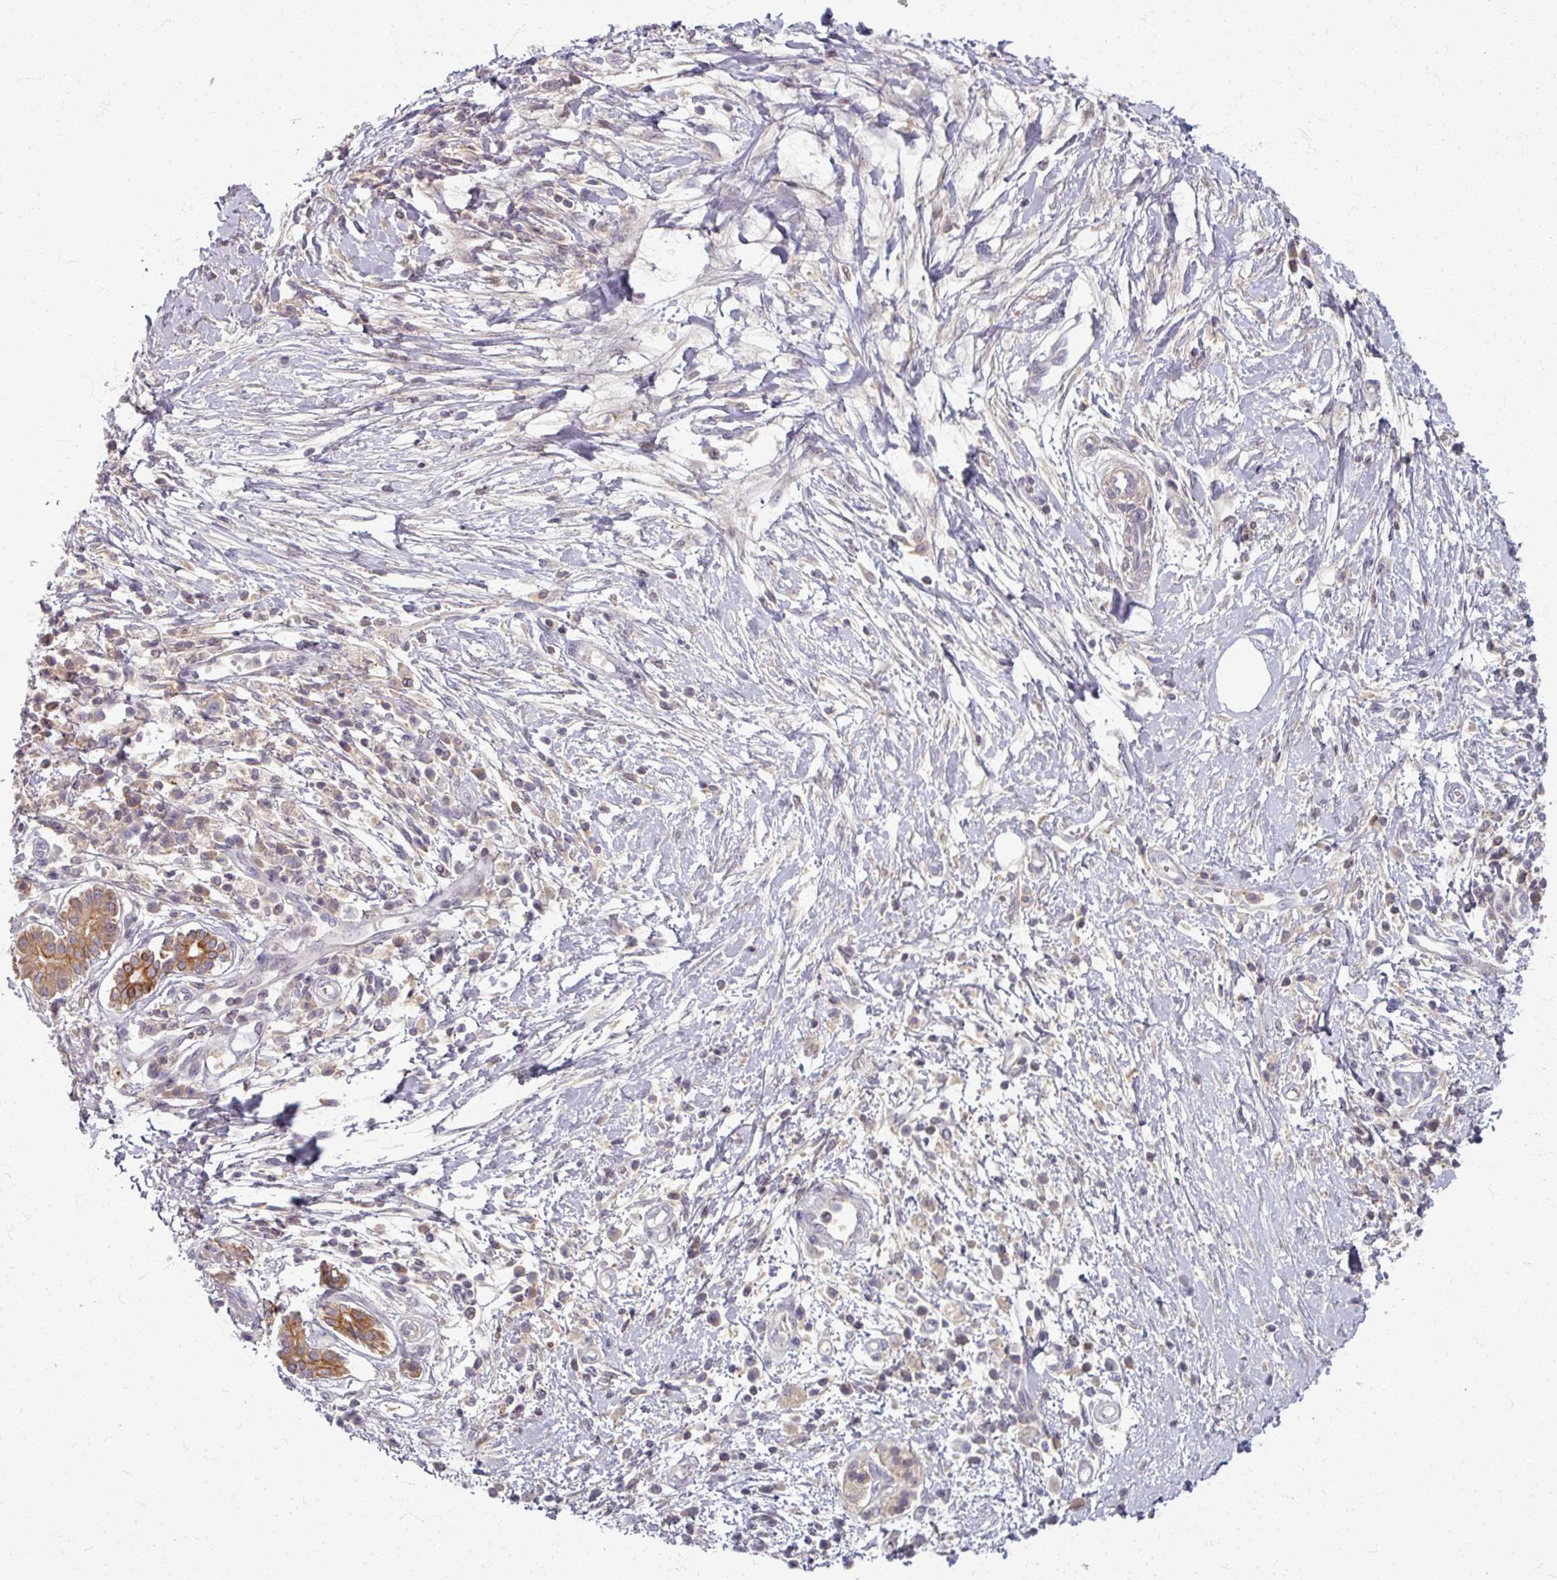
{"staining": {"intensity": "moderate", "quantity": ">75%", "location": "cytoplasmic/membranous"}, "tissue": "pancreatic cancer", "cell_type": "Tumor cells", "image_type": "cancer", "snomed": [{"axis": "morphology", "description": "Adenocarcinoma, NOS"}, {"axis": "topography", "description": "Pancreas"}], "caption": "Pancreatic cancer stained with immunohistochemistry shows moderate cytoplasmic/membranous positivity in approximately >75% of tumor cells.", "gene": "TTLL7", "patient": {"sex": "male", "age": 68}}